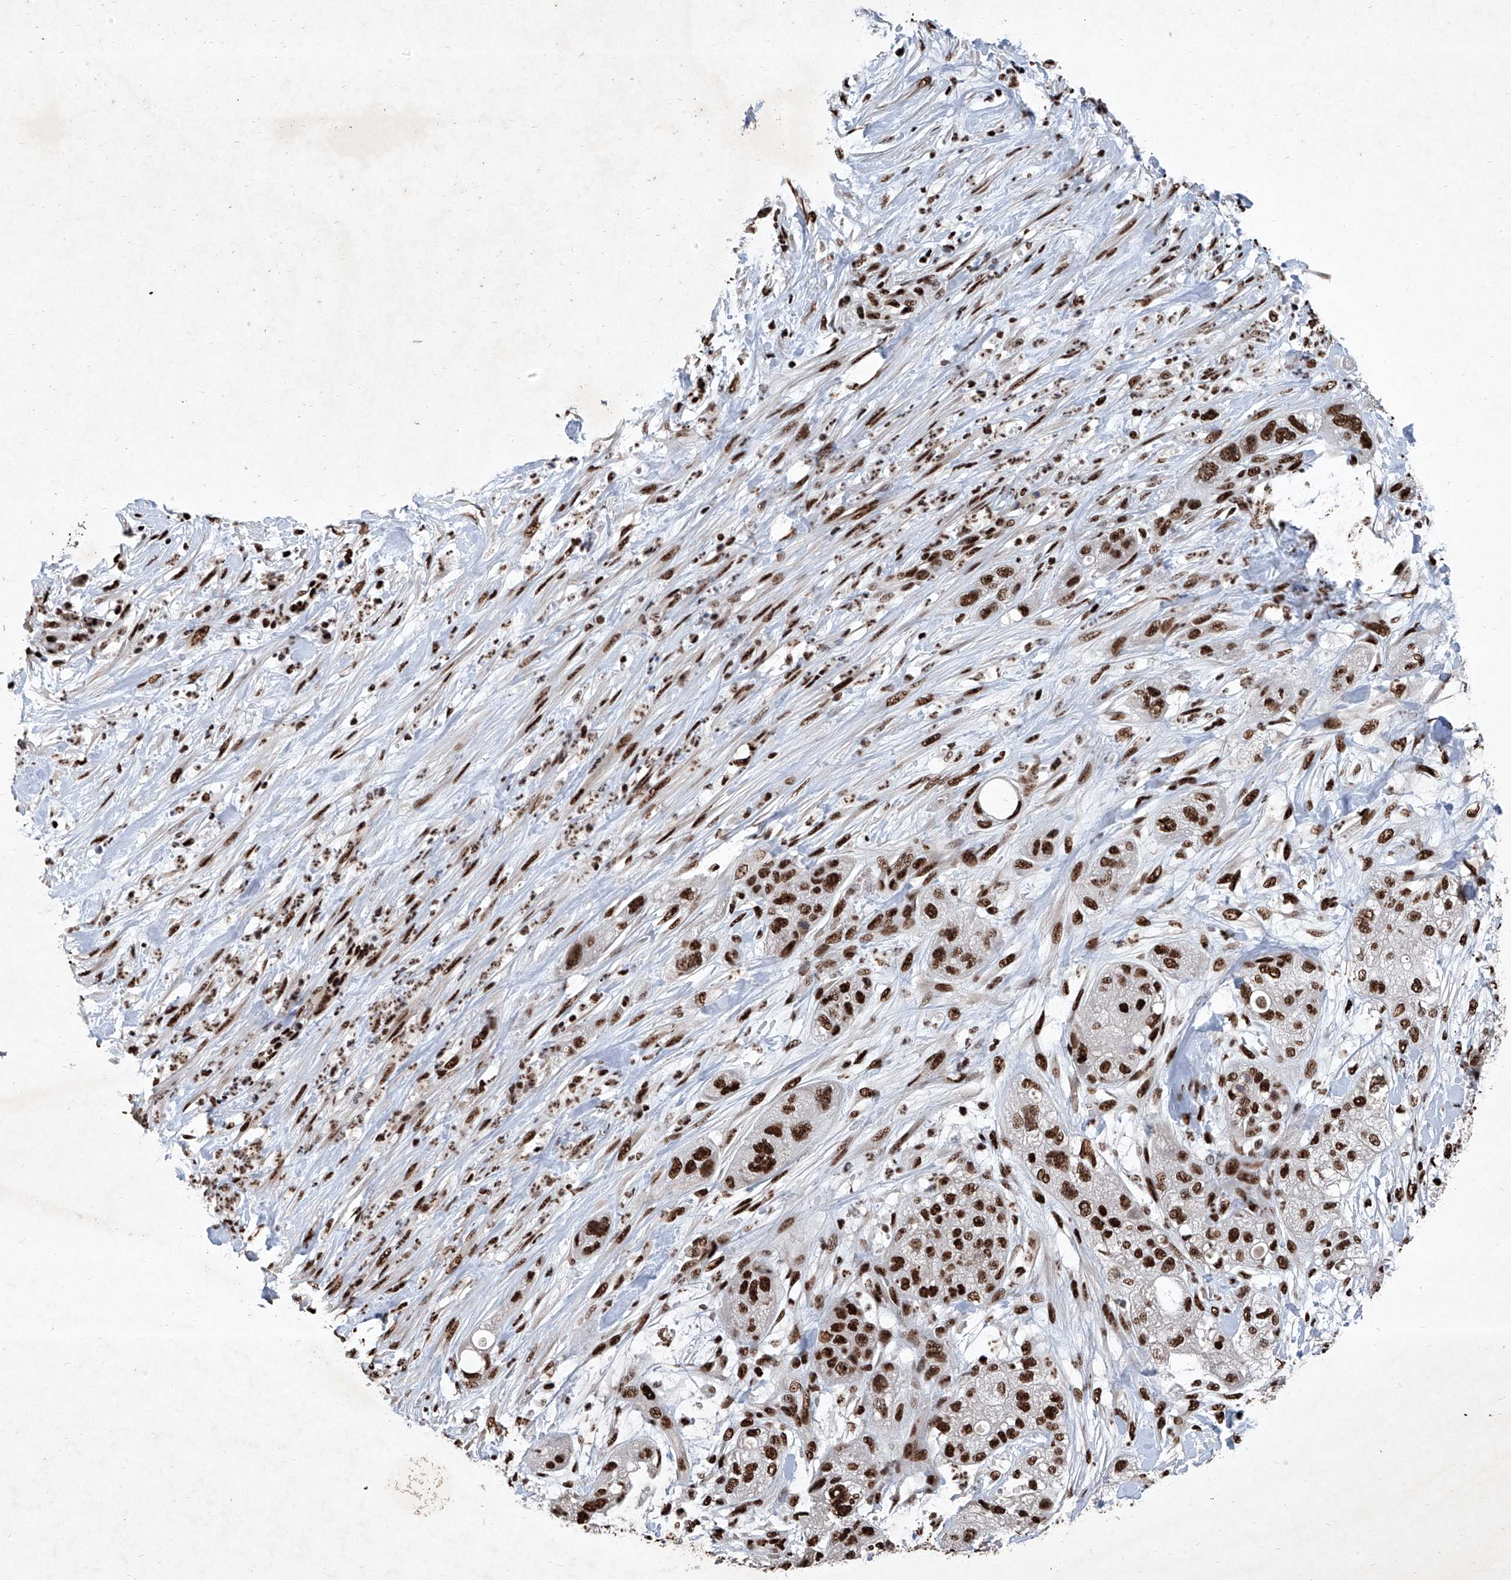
{"staining": {"intensity": "strong", "quantity": ">75%", "location": "nuclear"}, "tissue": "pancreatic cancer", "cell_type": "Tumor cells", "image_type": "cancer", "snomed": [{"axis": "morphology", "description": "Adenocarcinoma, NOS"}, {"axis": "topography", "description": "Pancreas"}], "caption": "This image displays immunohistochemistry staining of adenocarcinoma (pancreatic), with high strong nuclear expression in approximately >75% of tumor cells.", "gene": "DDX39B", "patient": {"sex": "female", "age": 78}}